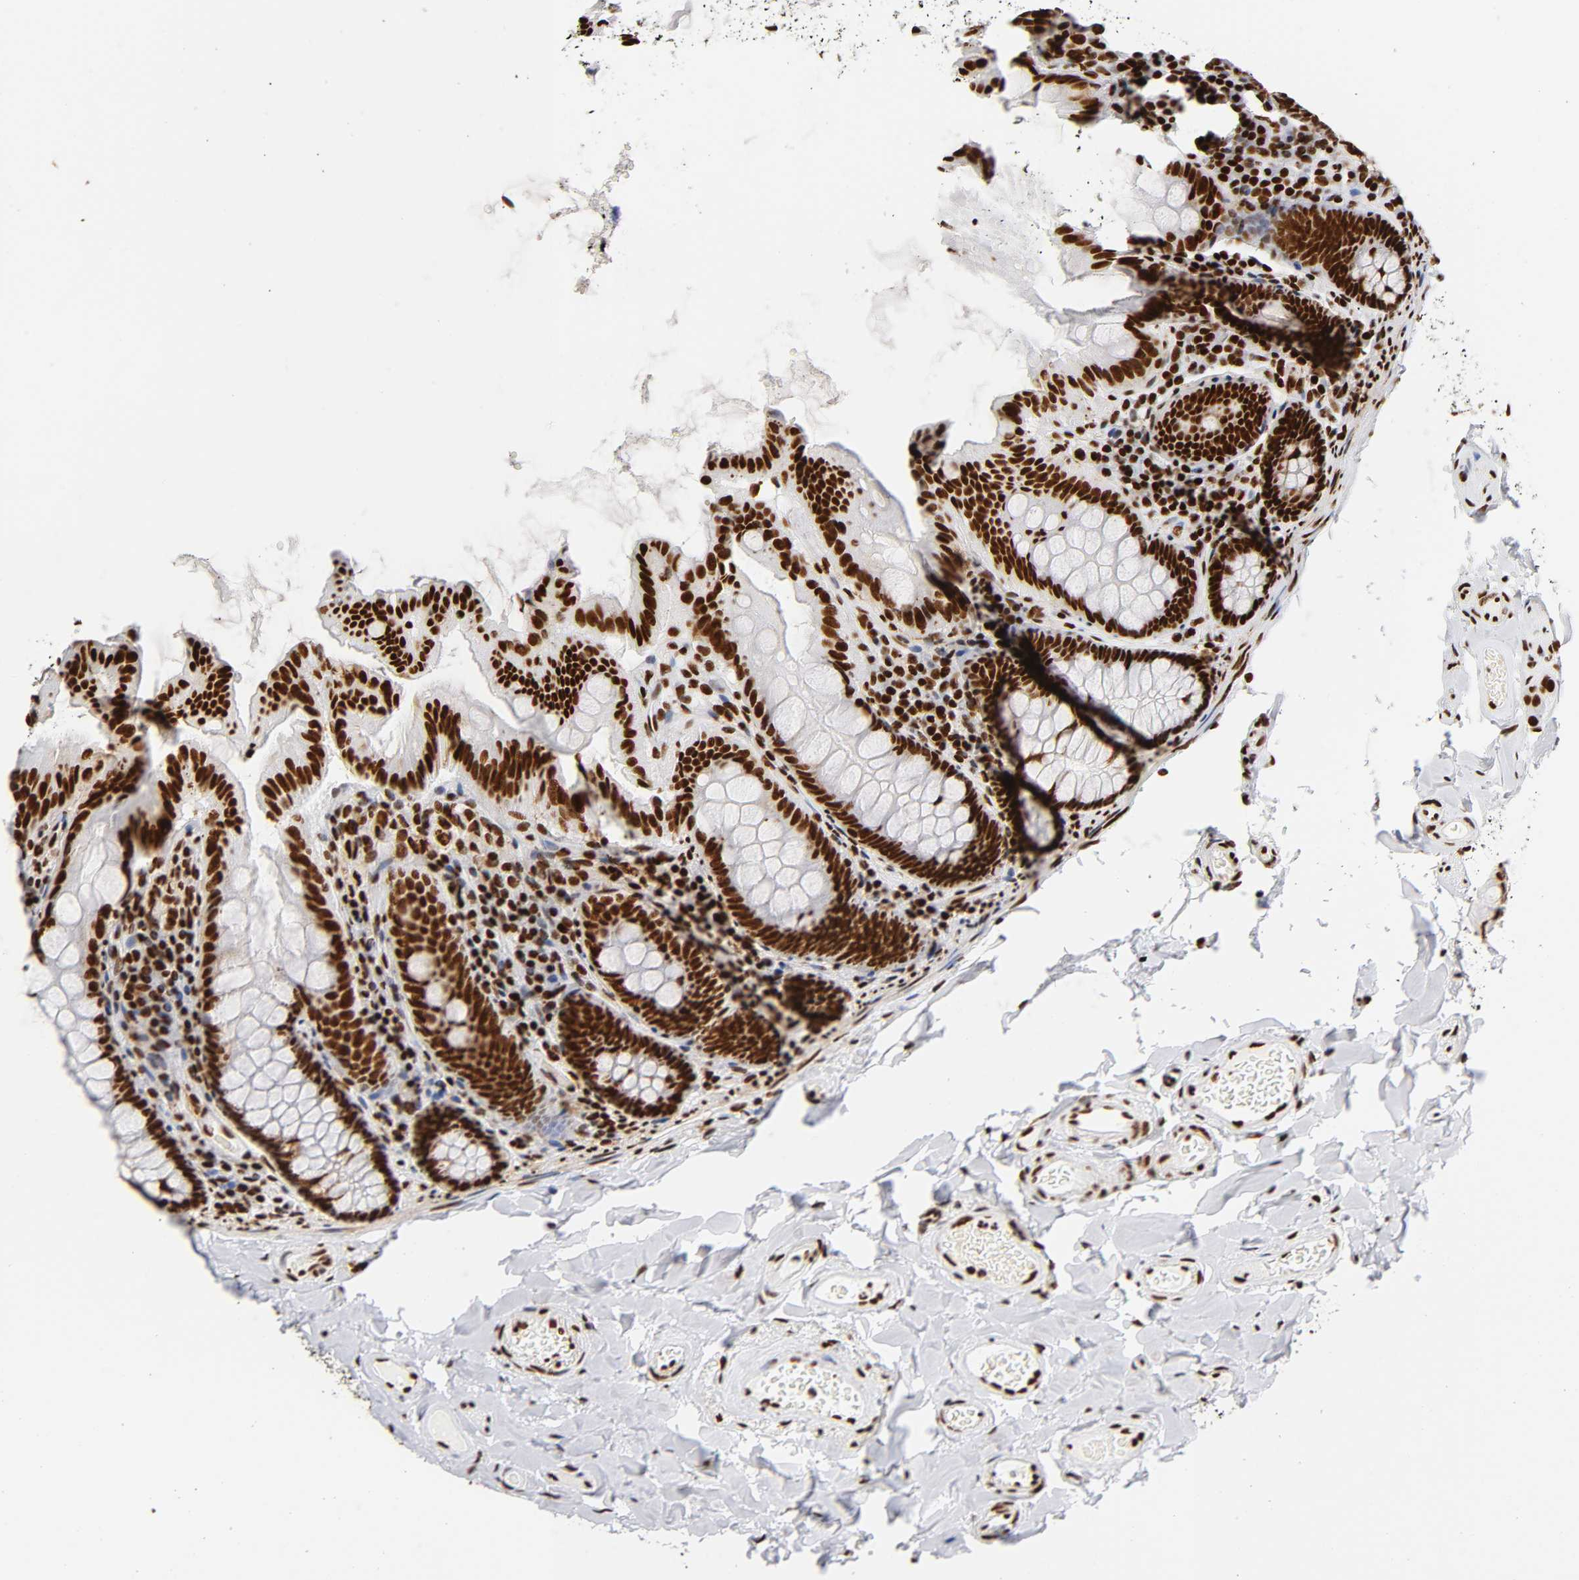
{"staining": {"intensity": "strong", "quantity": ">75%", "location": "nuclear"}, "tissue": "colon", "cell_type": "Endothelial cells", "image_type": "normal", "snomed": [{"axis": "morphology", "description": "Normal tissue, NOS"}, {"axis": "topography", "description": "Colon"}], "caption": "Strong nuclear protein positivity is seen in about >75% of endothelial cells in colon. (brown staining indicates protein expression, while blue staining denotes nuclei).", "gene": "XRCC6", "patient": {"sex": "female", "age": 61}}